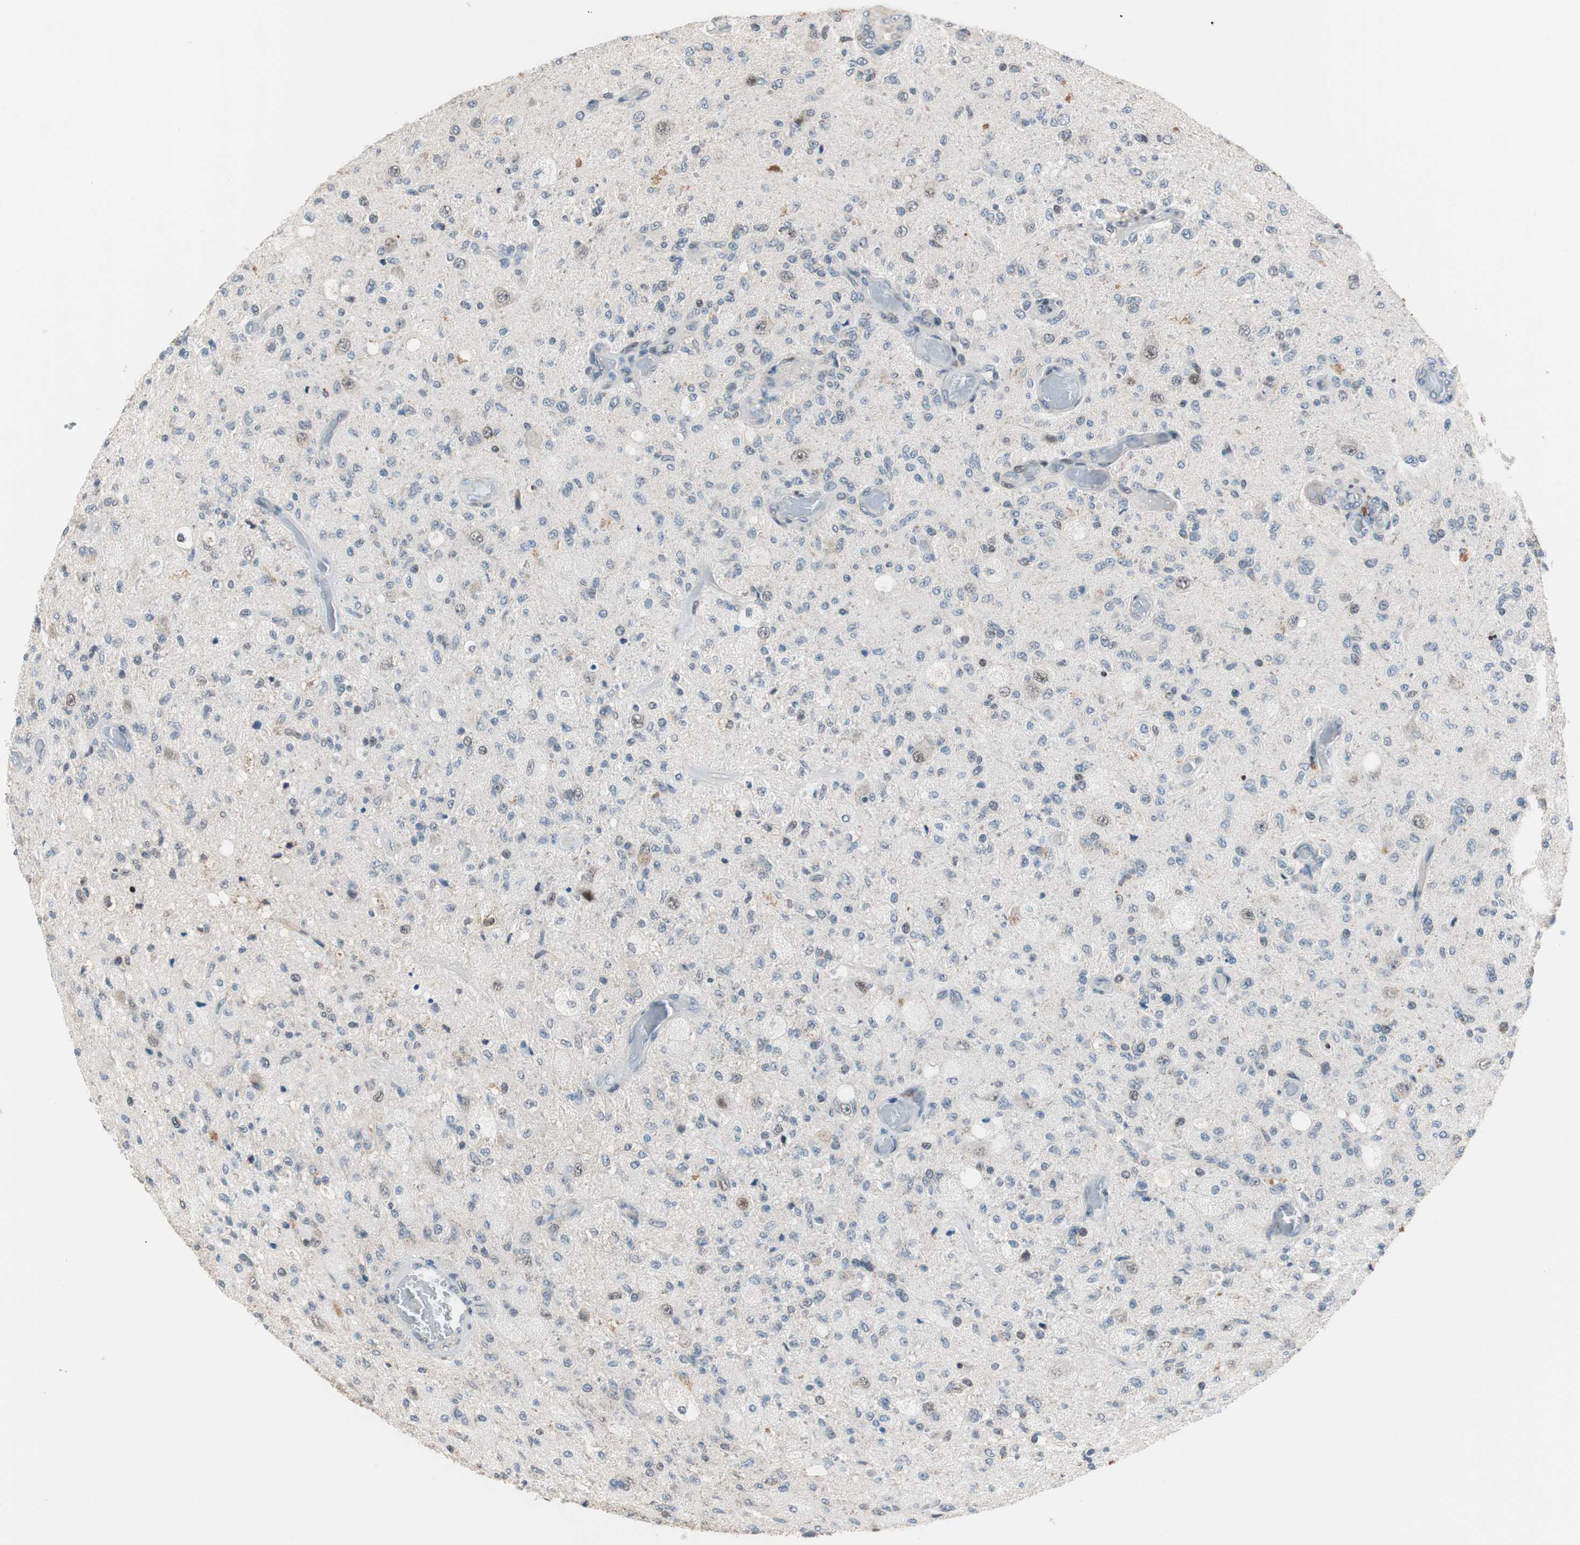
{"staining": {"intensity": "negative", "quantity": "none", "location": "none"}, "tissue": "glioma", "cell_type": "Tumor cells", "image_type": "cancer", "snomed": [{"axis": "morphology", "description": "Normal tissue, NOS"}, {"axis": "morphology", "description": "Glioma, malignant, High grade"}, {"axis": "topography", "description": "Cerebral cortex"}], "caption": "The histopathology image reveals no significant staining in tumor cells of malignant glioma (high-grade). (DAB IHC visualized using brightfield microscopy, high magnification).", "gene": "POLH", "patient": {"sex": "male", "age": 77}}